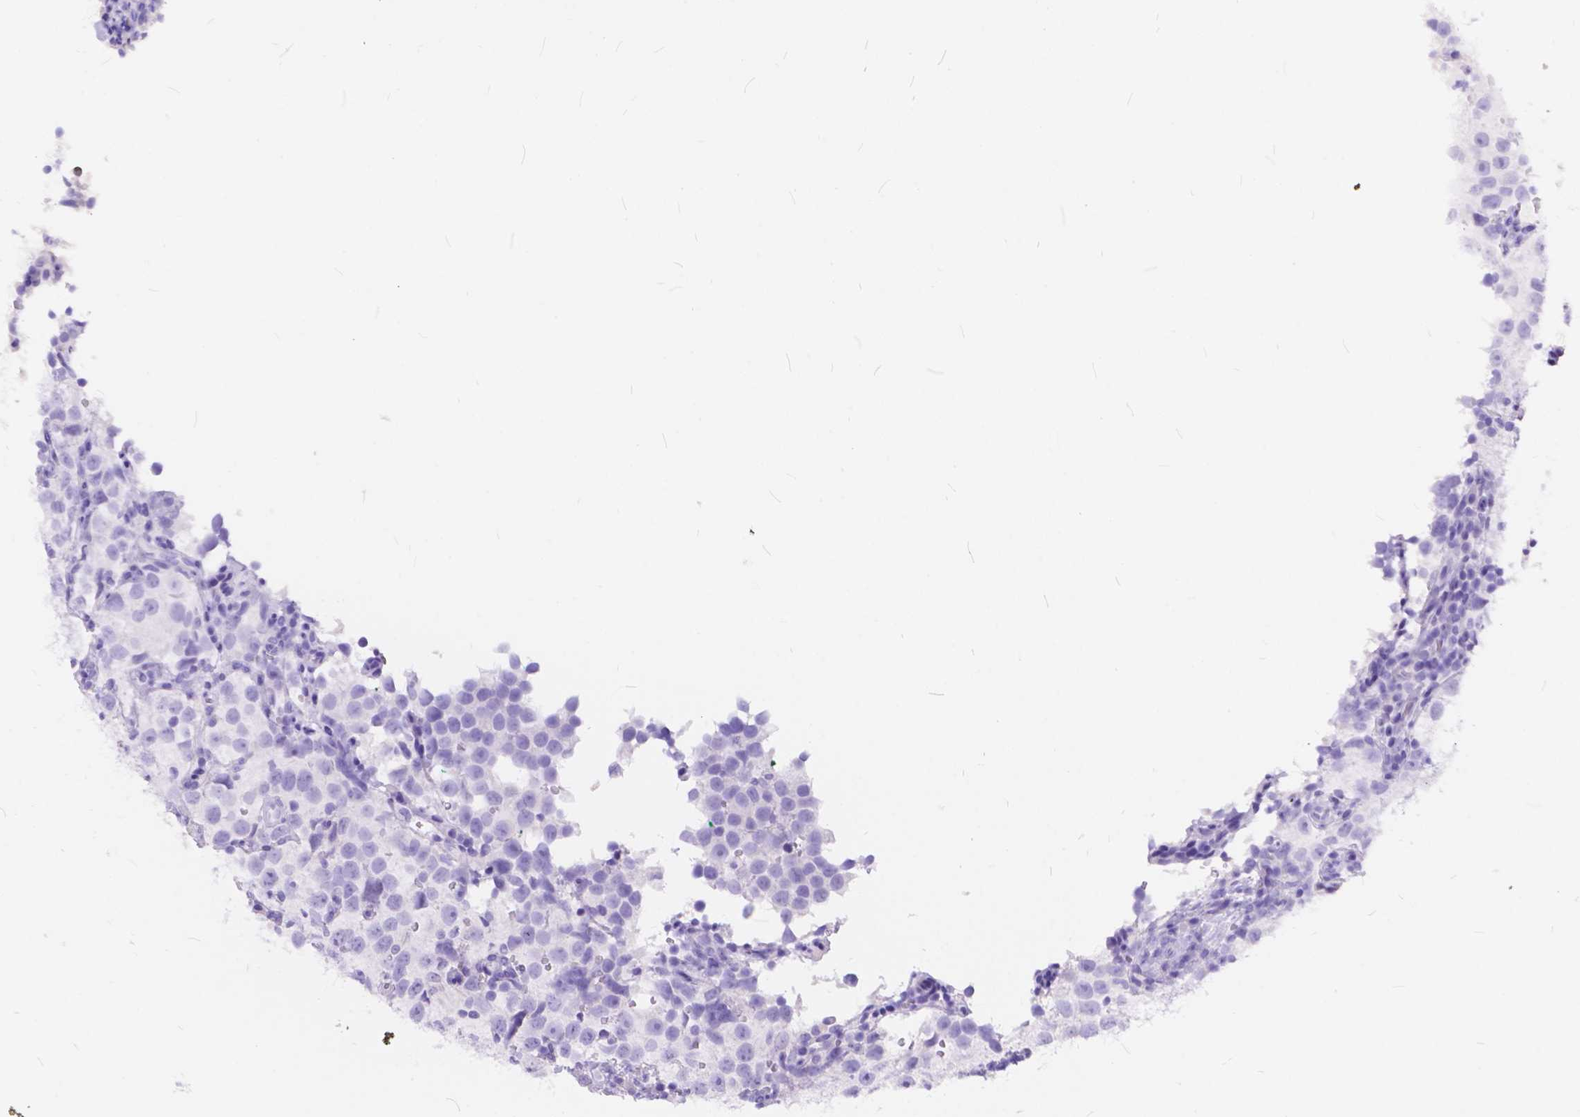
{"staining": {"intensity": "negative", "quantity": "none", "location": "none"}, "tissue": "testis cancer", "cell_type": "Tumor cells", "image_type": "cancer", "snomed": [{"axis": "morphology", "description": "Seminoma, NOS"}, {"axis": "topography", "description": "Testis"}], "caption": "DAB immunohistochemical staining of human testis seminoma shows no significant staining in tumor cells. (Brightfield microscopy of DAB immunohistochemistry (IHC) at high magnification).", "gene": "FOXL2", "patient": {"sex": "male", "age": 37}}